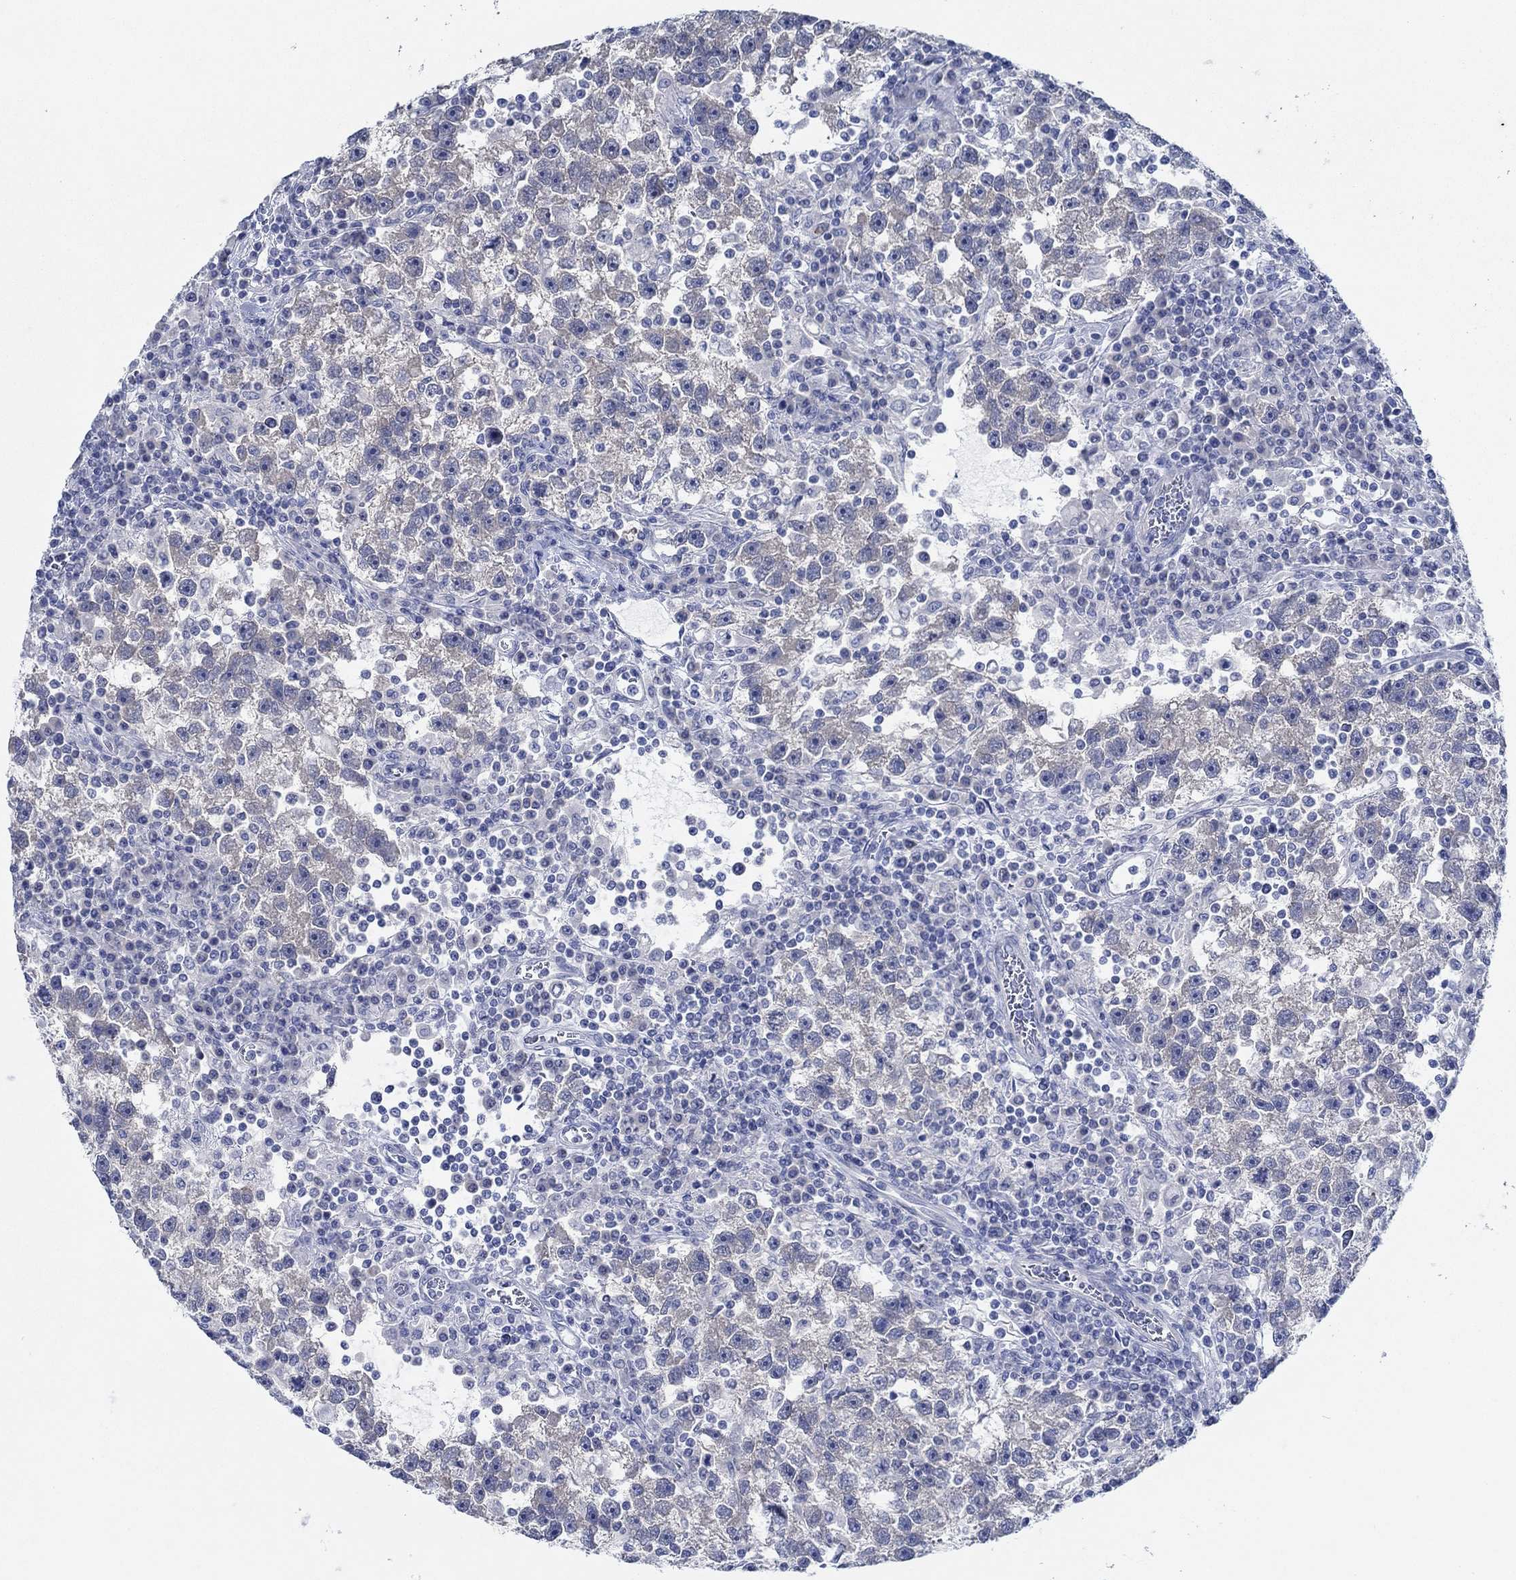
{"staining": {"intensity": "weak", "quantity": "<25%", "location": "cytoplasmic/membranous"}, "tissue": "testis cancer", "cell_type": "Tumor cells", "image_type": "cancer", "snomed": [{"axis": "morphology", "description": "Seminoma, NOS"}, {"axis": "topography", "description": "Testis"}], "caption": "Seminoma (testis) was stained to show a protein in brown. There is no significant positivity in tumor cells.", "gene": "ZNF671", "patient": {"sex": "male", "age": 47}}